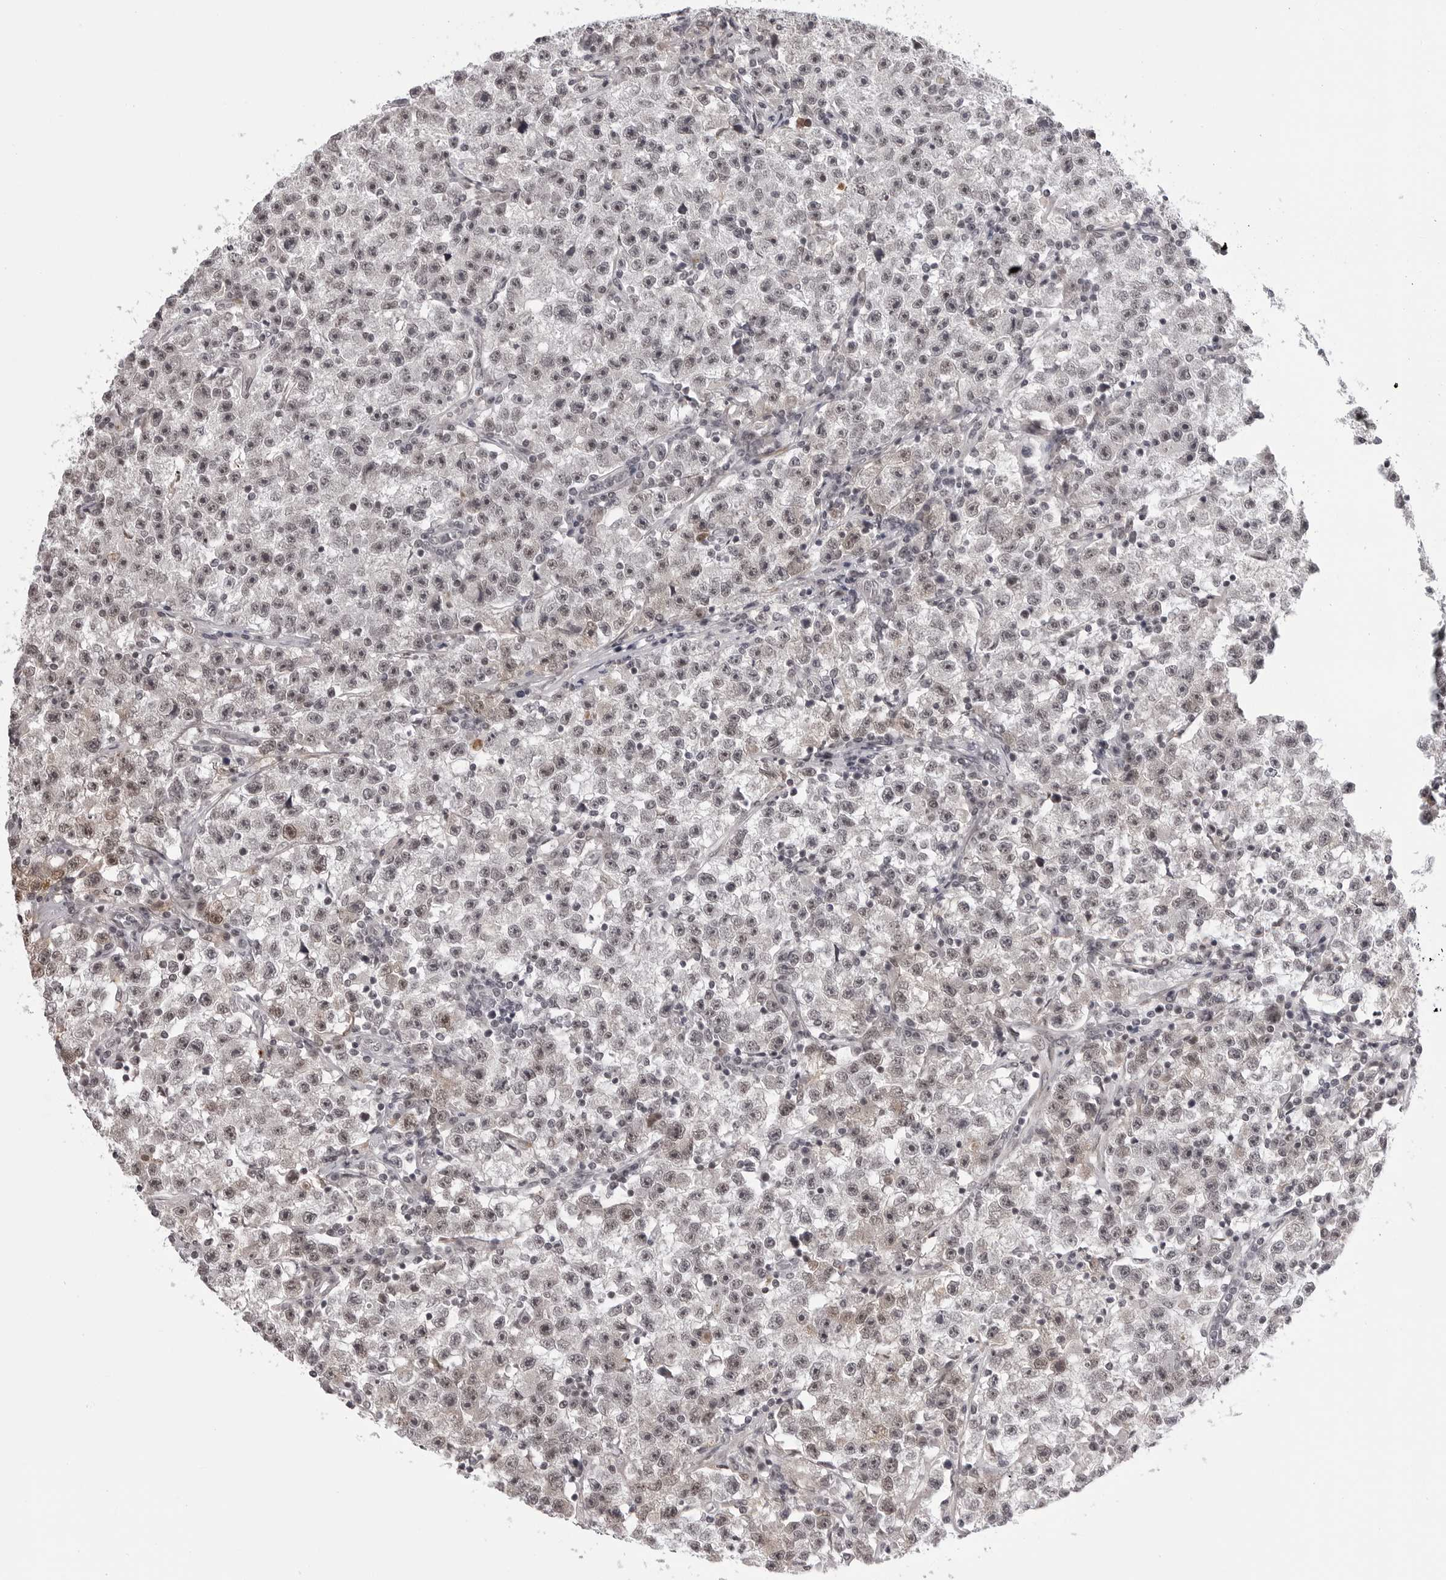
{"staining": {"intensity": "moderate", "quantity": "<25%", "location": "nuclear"}, "tissue": "testis cancer", "cell_type": "Tumor cells", "image_type": "cancer", "snomed": [{"axis": "morphology", "description": "Seminoma, NOS"}, {"axis": "topography", "description": "Testis"}], "caption": "Immunohistochemistry (IHC) image of human testis cancer (seminoma) stained for a protein (brown), which displays low levels of moderate nuclear positivity in approximately <25% of tumor cells.", "gene": "PHF3", "patient": {"sex": "male", "age": 22}}